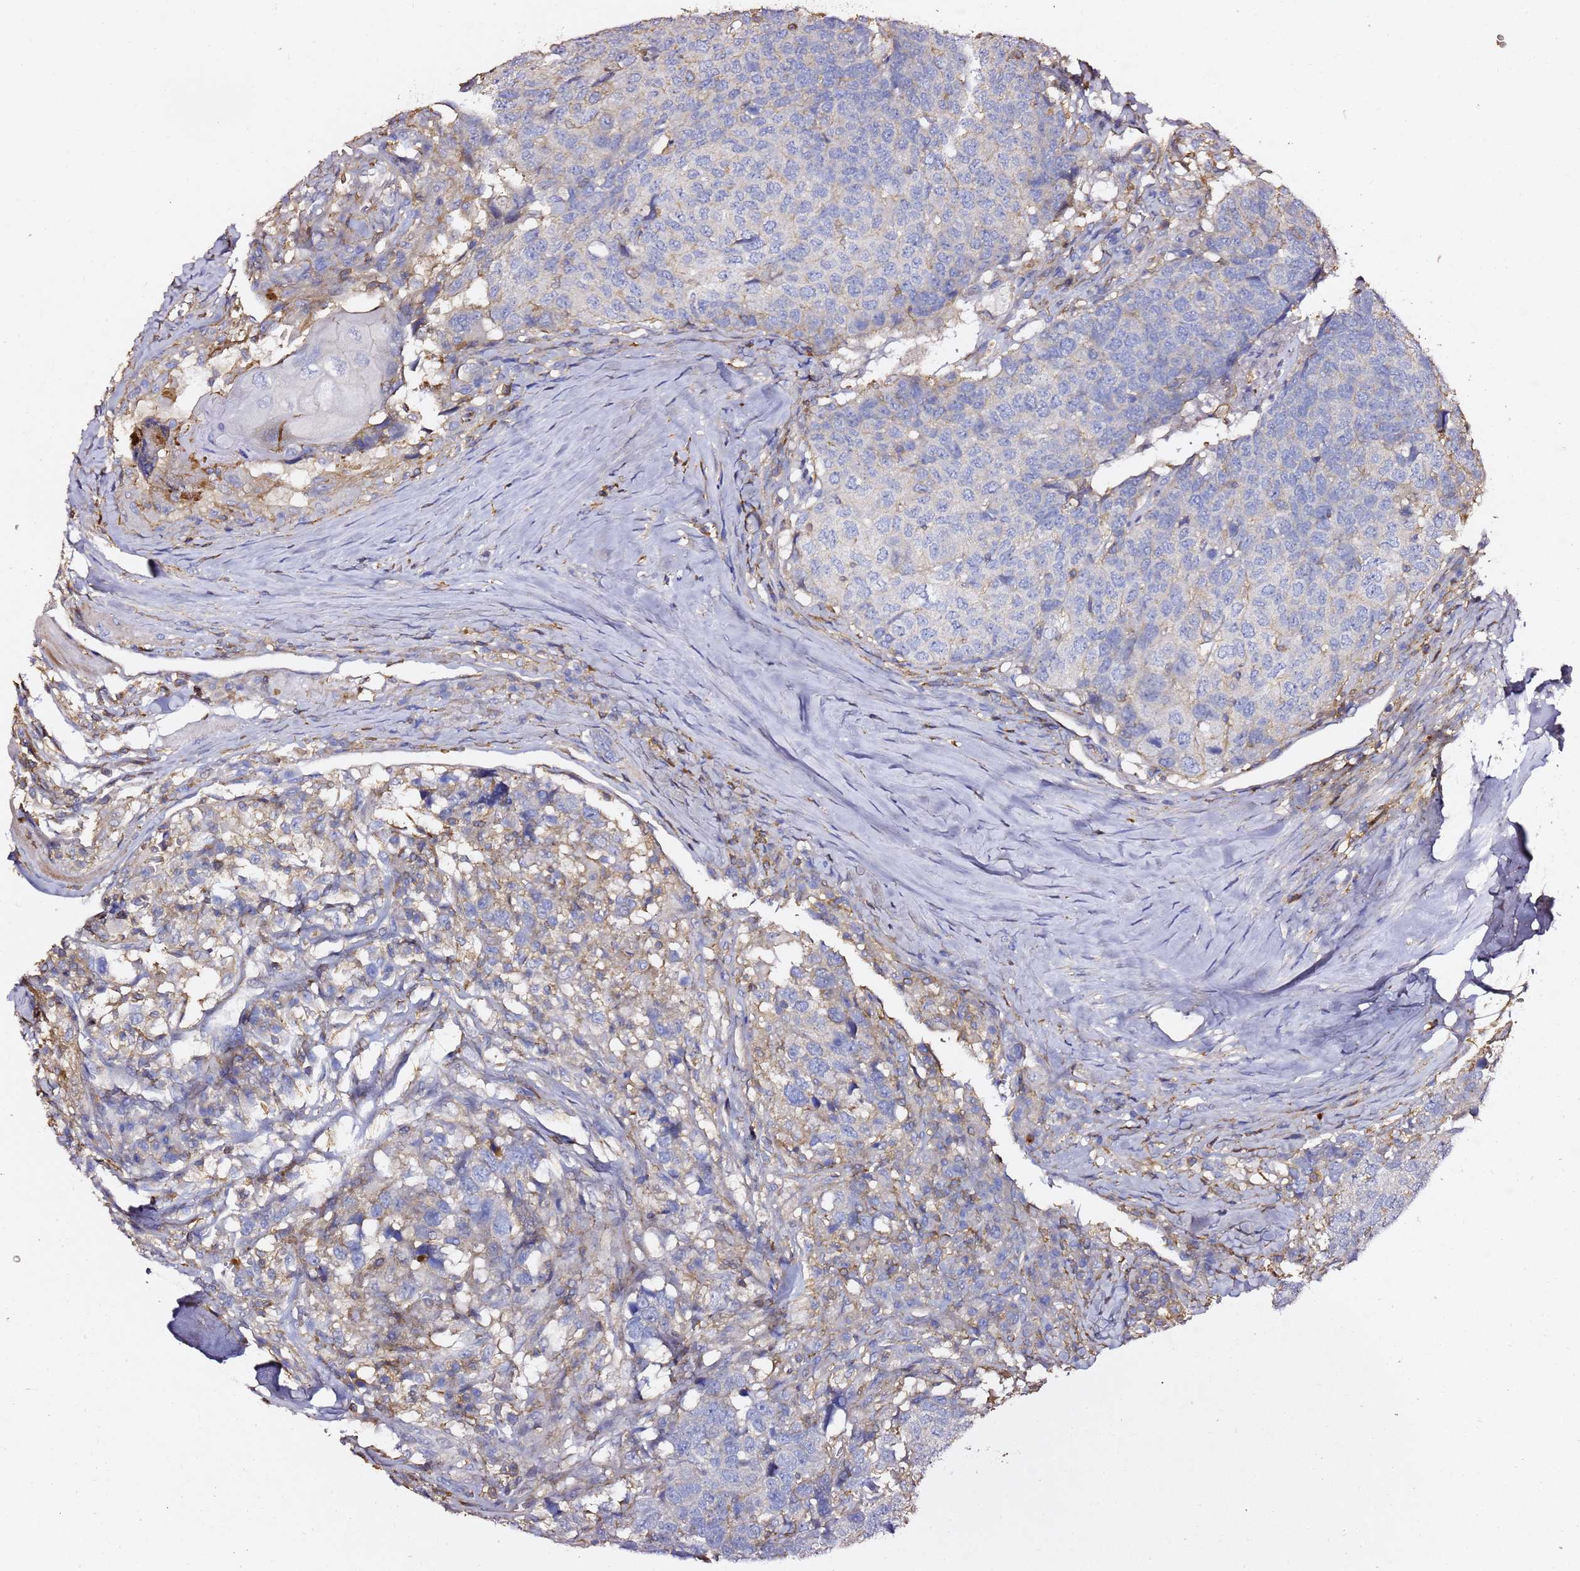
{"staining": {"intensity": "negative", "quantity": "none", "location": "none"}, "tissue": "head and neck cancer", "cell_type": "Tumor cells", "image_type": "cancer", "snomed": [{"axis": "morphology", "description": "Squamous cell carcinoma, NOS"}, {"axis": "topography", "description": "Head-Neck"}], "caption": "IHC photomicrograph of human head and neck cancer stained for a protein (brown), which shows no positivity in tumor cells. (Immunohistochemistry, brightfield microscopy, high magnification).", "gene": "ZFP36L2", "patient": {"sex": "male", "age": 66}}